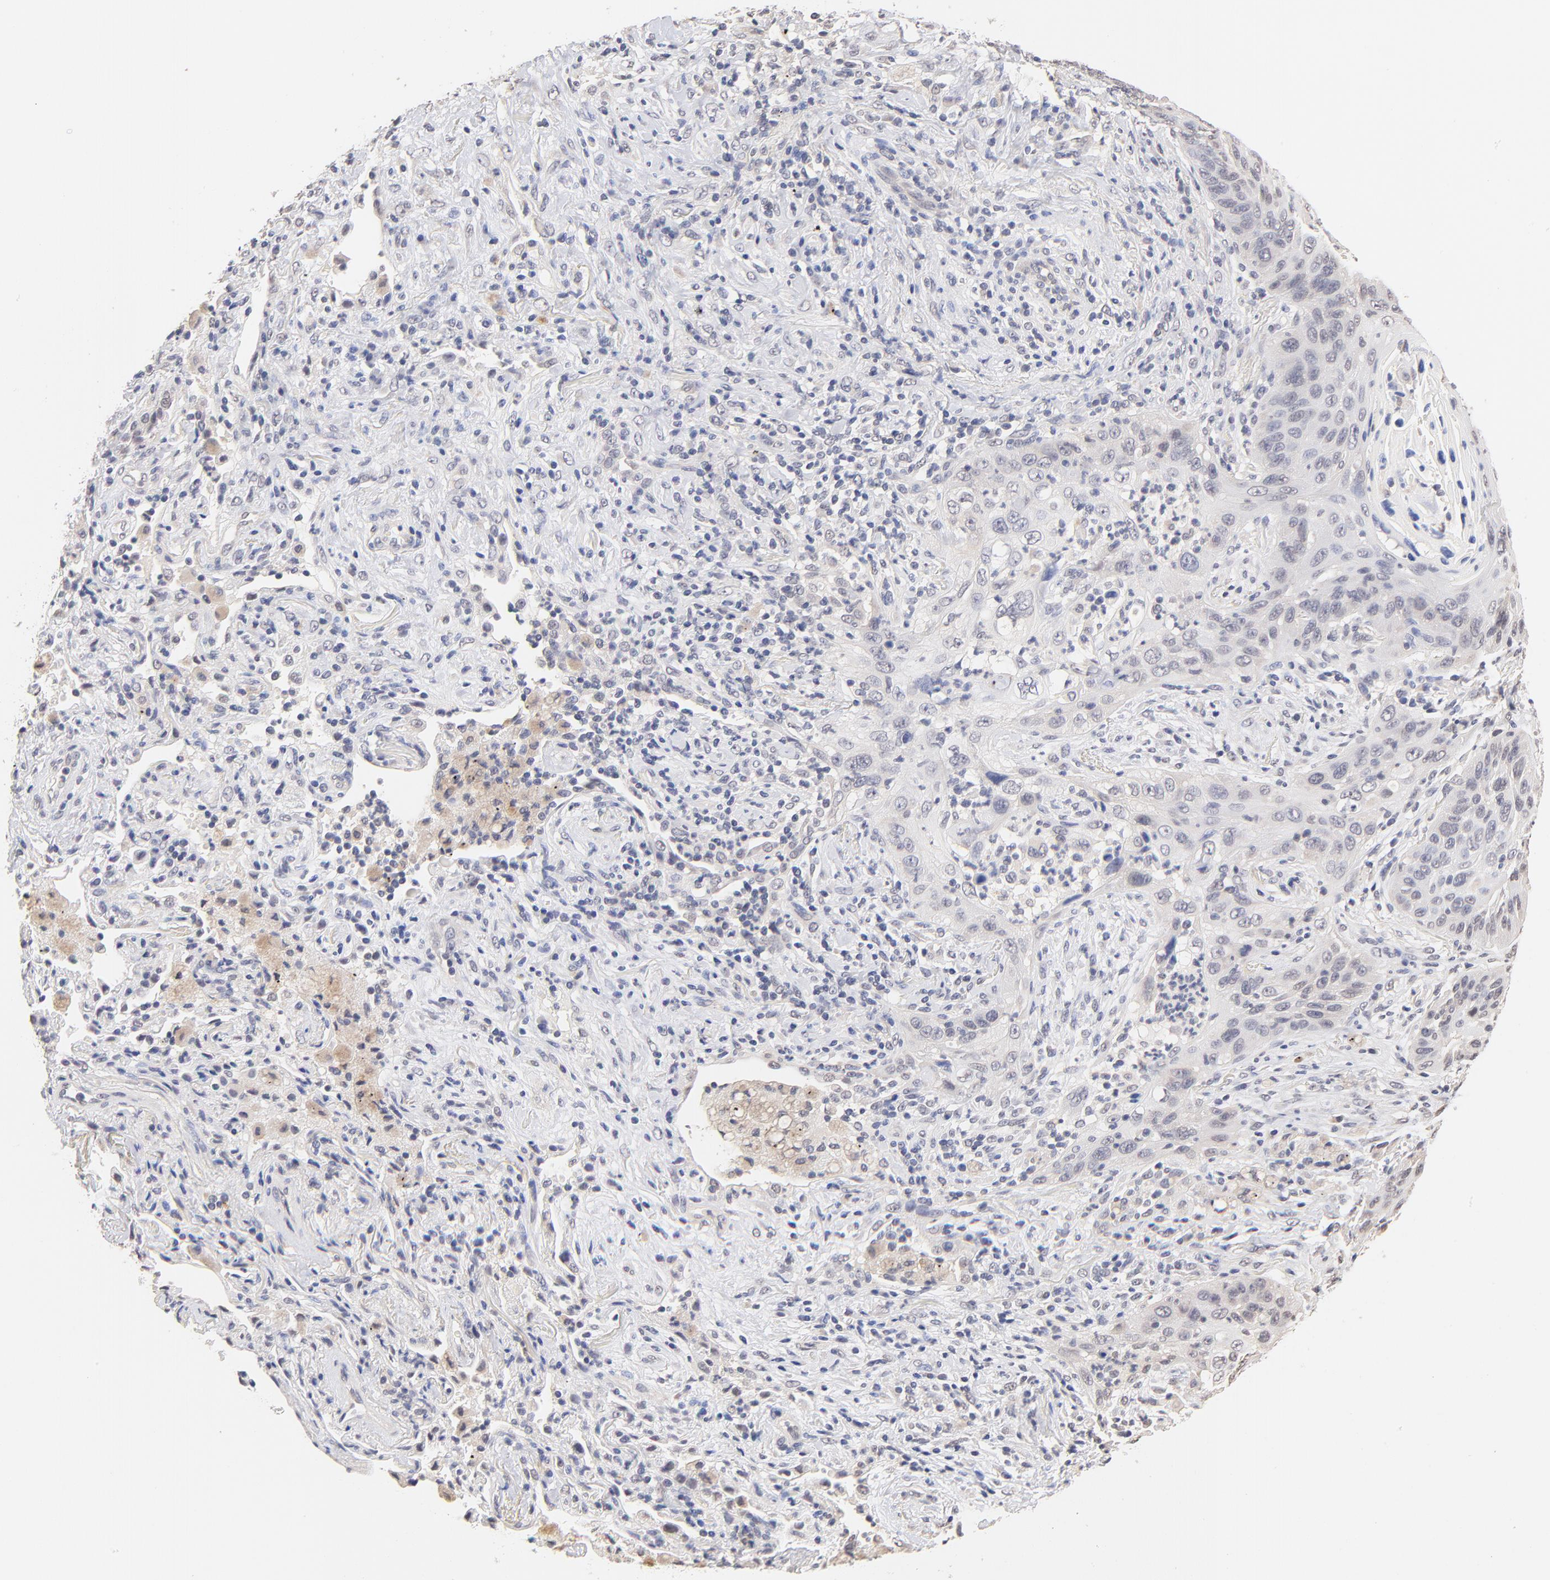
{"staining": {"intensity": "negative", "quantity": "none", "location": "none"}, "tissue": "lung cancer", "cell_type": "Tumor cells", "image_type": "cancer", "snomed": [{"axis": "morphology", "description": "Squamous cell carcinoma, NOS"}, {"axis": "topography", "description": "Lung"}], "caption": "DAB (3,3'-diaminobenzidine) immunohistochemical staining of lung cancer displays no significant positivity in tumor cells.", "gene": "RIBC2", "patient": {"sex": "female", "age": 67}}